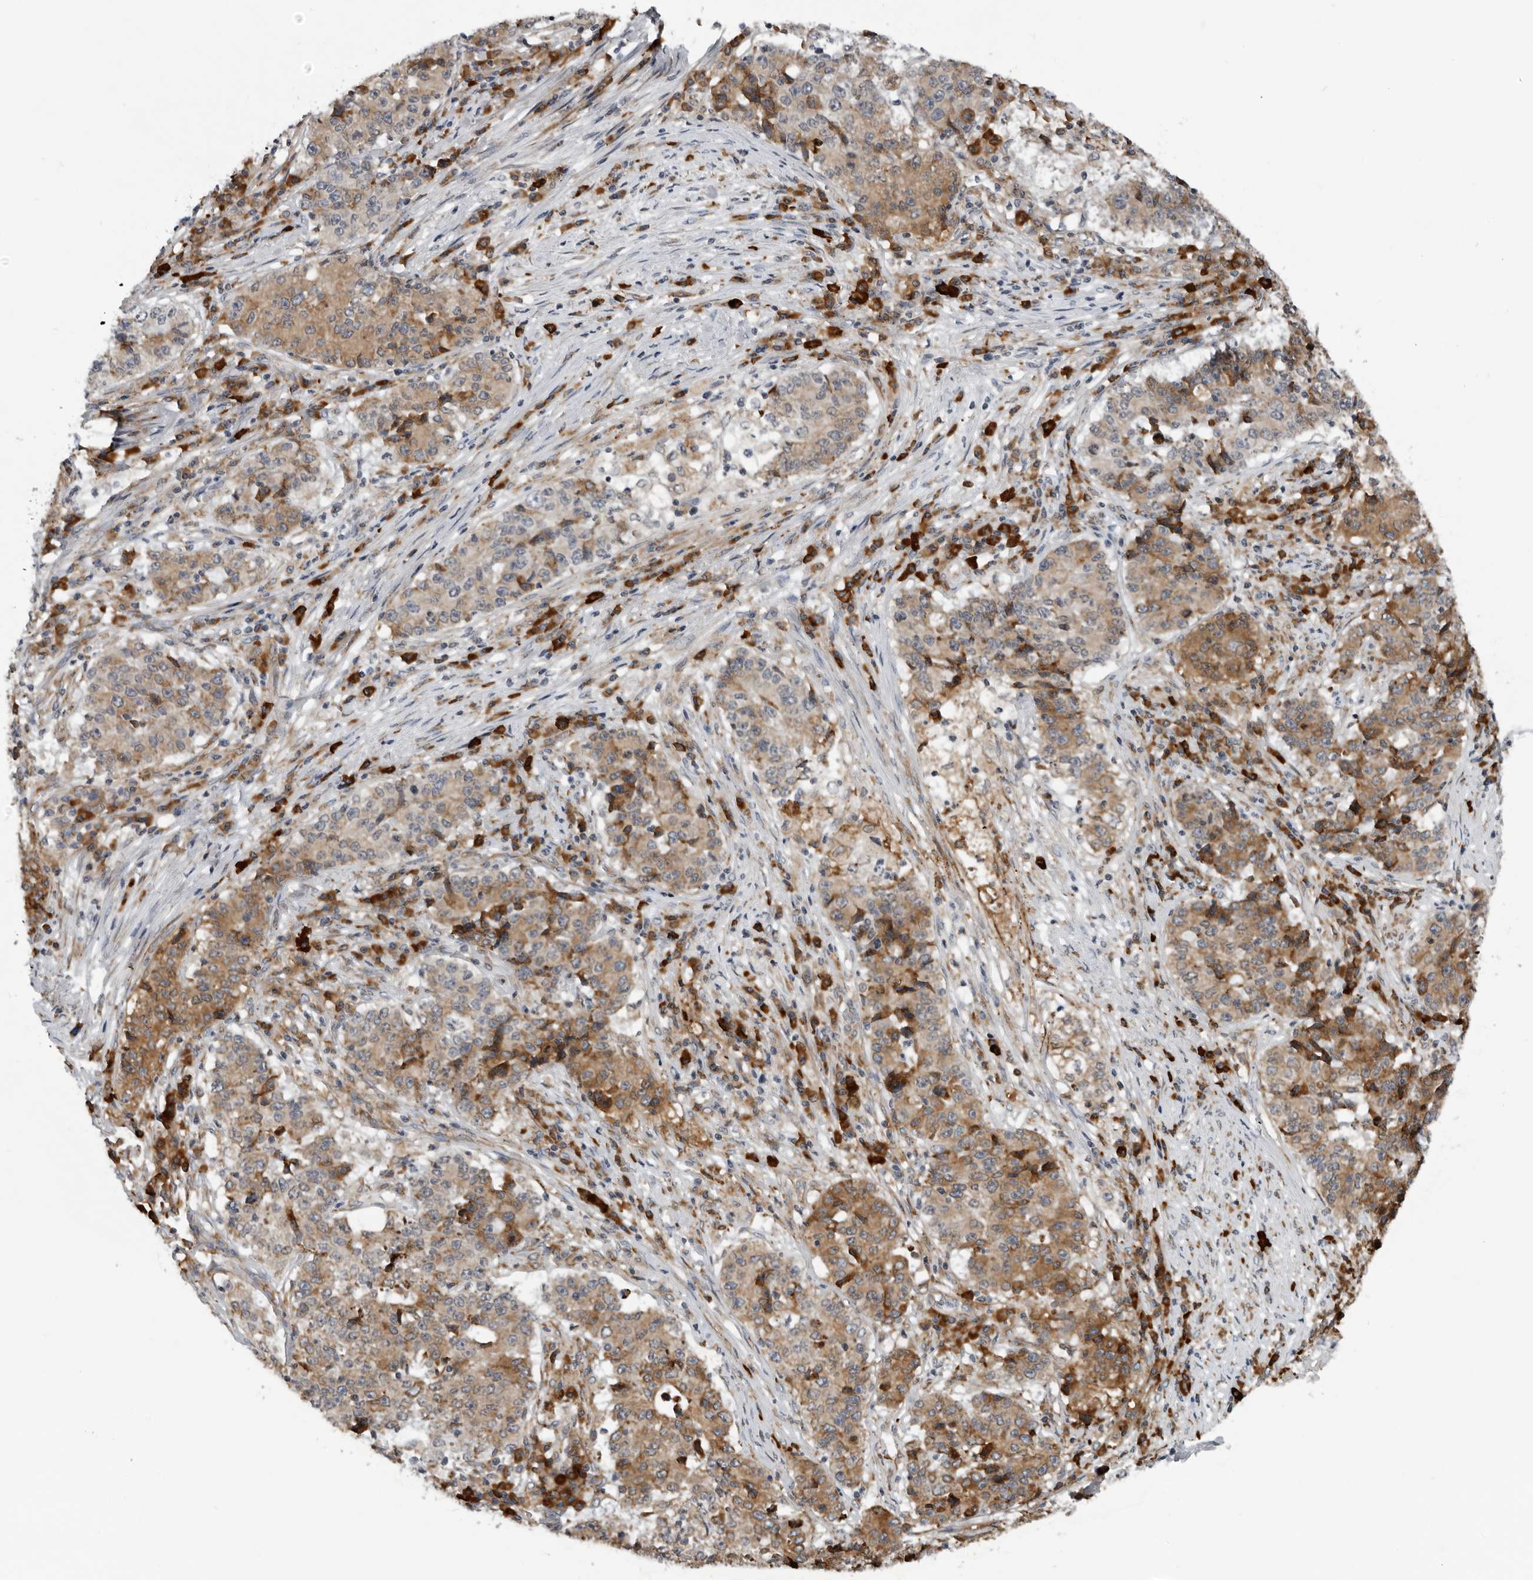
{"staining": {"intensity": "moderate", "quantity": ">75%", "location": "cytoplasmic/membranous"}, "tissue": "stomach cancer", "cell_type": "Tumor cells", "image_type": "cancer", "snomed": [{"axis": "morphology", "description": "Adenocarcinoma, NOS"}, {"axis": "topography", "description": "Stomach"}], "caption": "Stomach cancer stained for a protein (brown) exhibits moderate cytoplasmic/membranous positive staining in about >75% of tumor cells.", "gene": "ALPK2", "patient": {"sex": "male", "age": 59}}